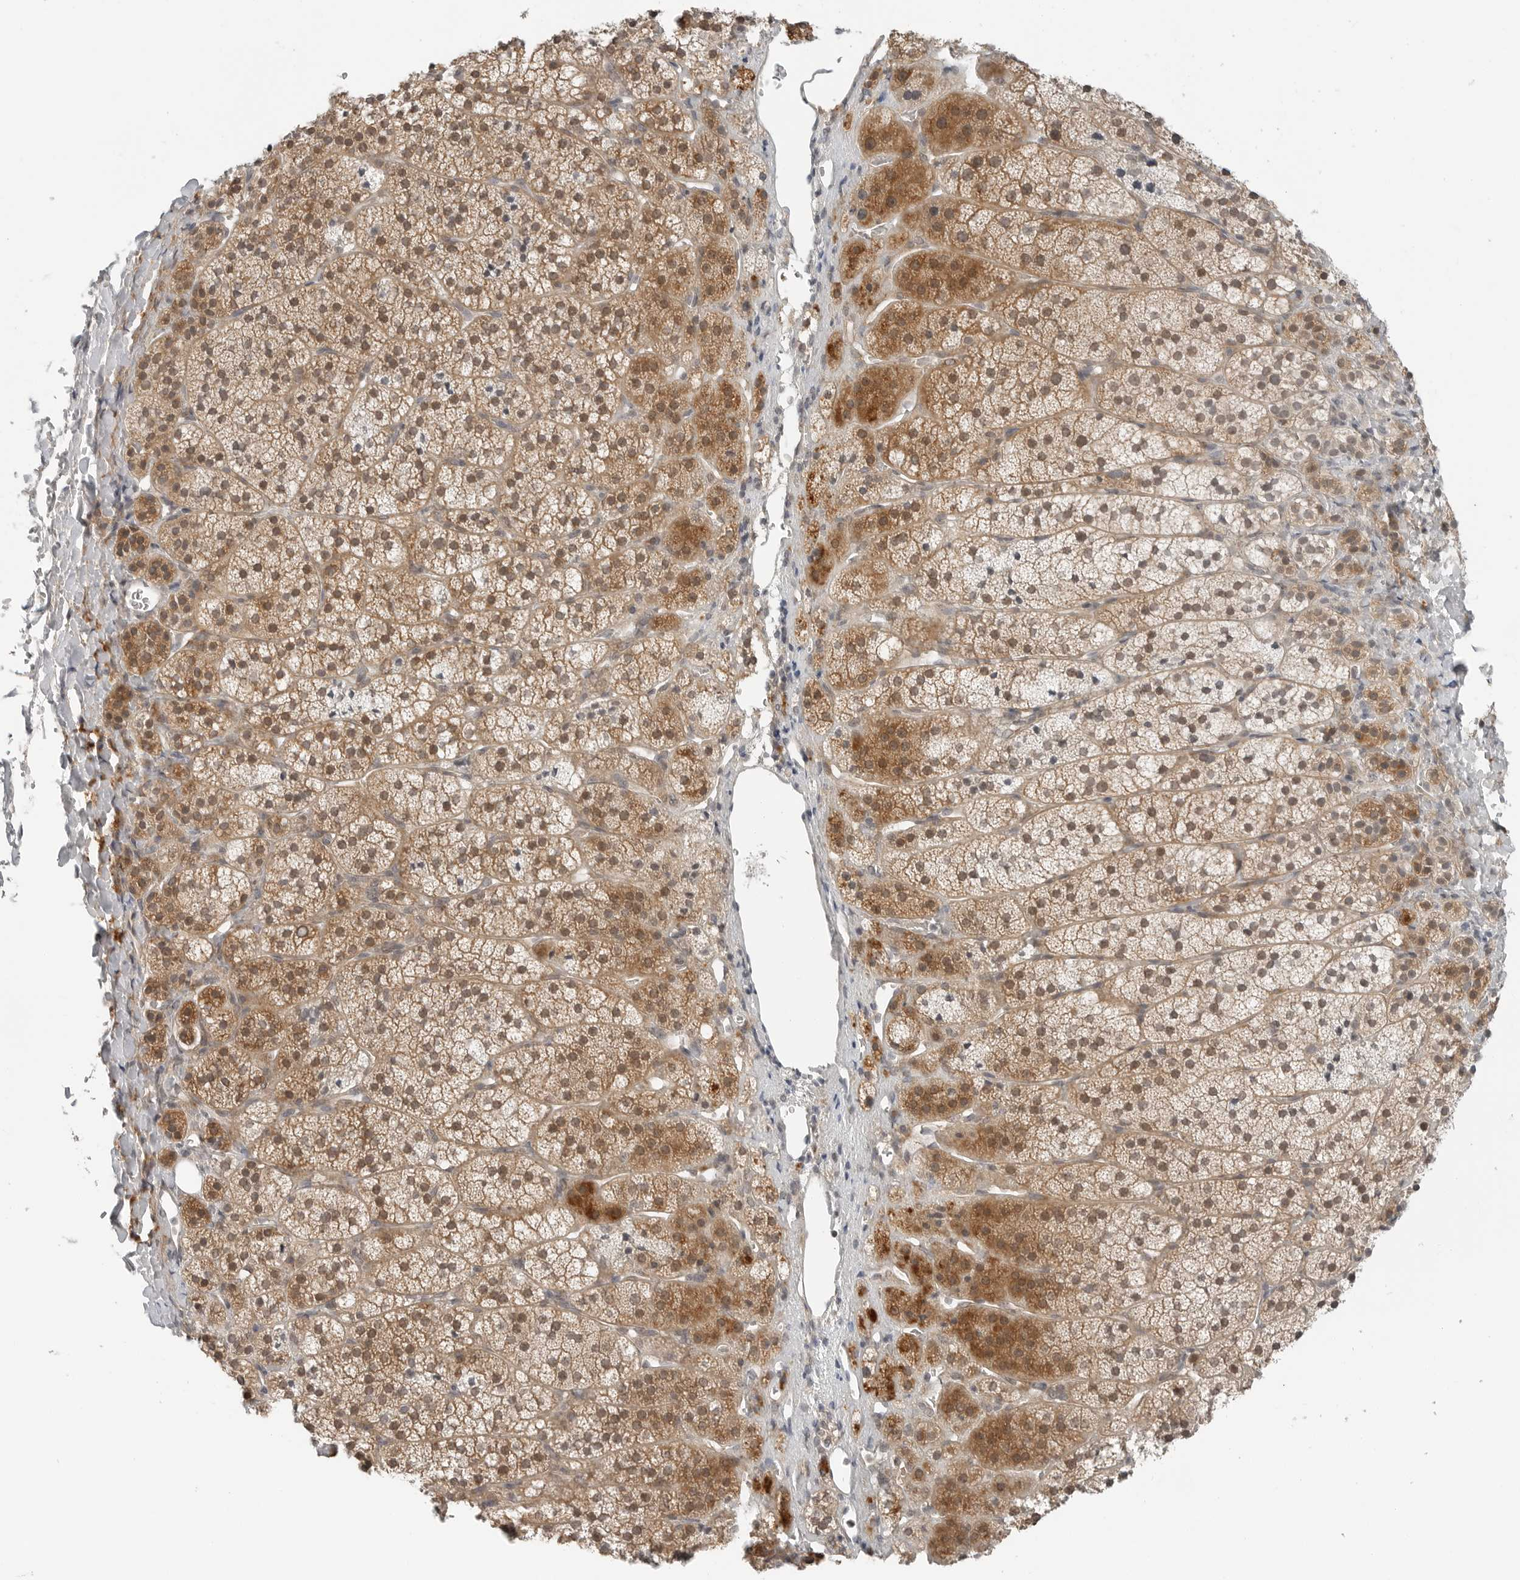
{"staining": {"intensity": "moderate", "quantity": "25%-75%", "location": "cytoplasmic/membranous,nuclear"}, "tissue": "adrenal gland", "cell_type": "Glandular cells", "image_type": "normal", "snomed": [{"axis": "morphology", "description": "Normal tissue, NOS"}, {"axis": "topography", "description": "Adrenal gland"}], "caption": "IHC (DAB (3,3'-diaminobenzidine)) staining of unremarkable human adrenal gland exhibits moderate cytoplasmic/membranous,nuclear protein positivity in about 25%-75% of glandular cells.", "gene": "FCRLB", "patient": {"sex": "female", "age": 44}}